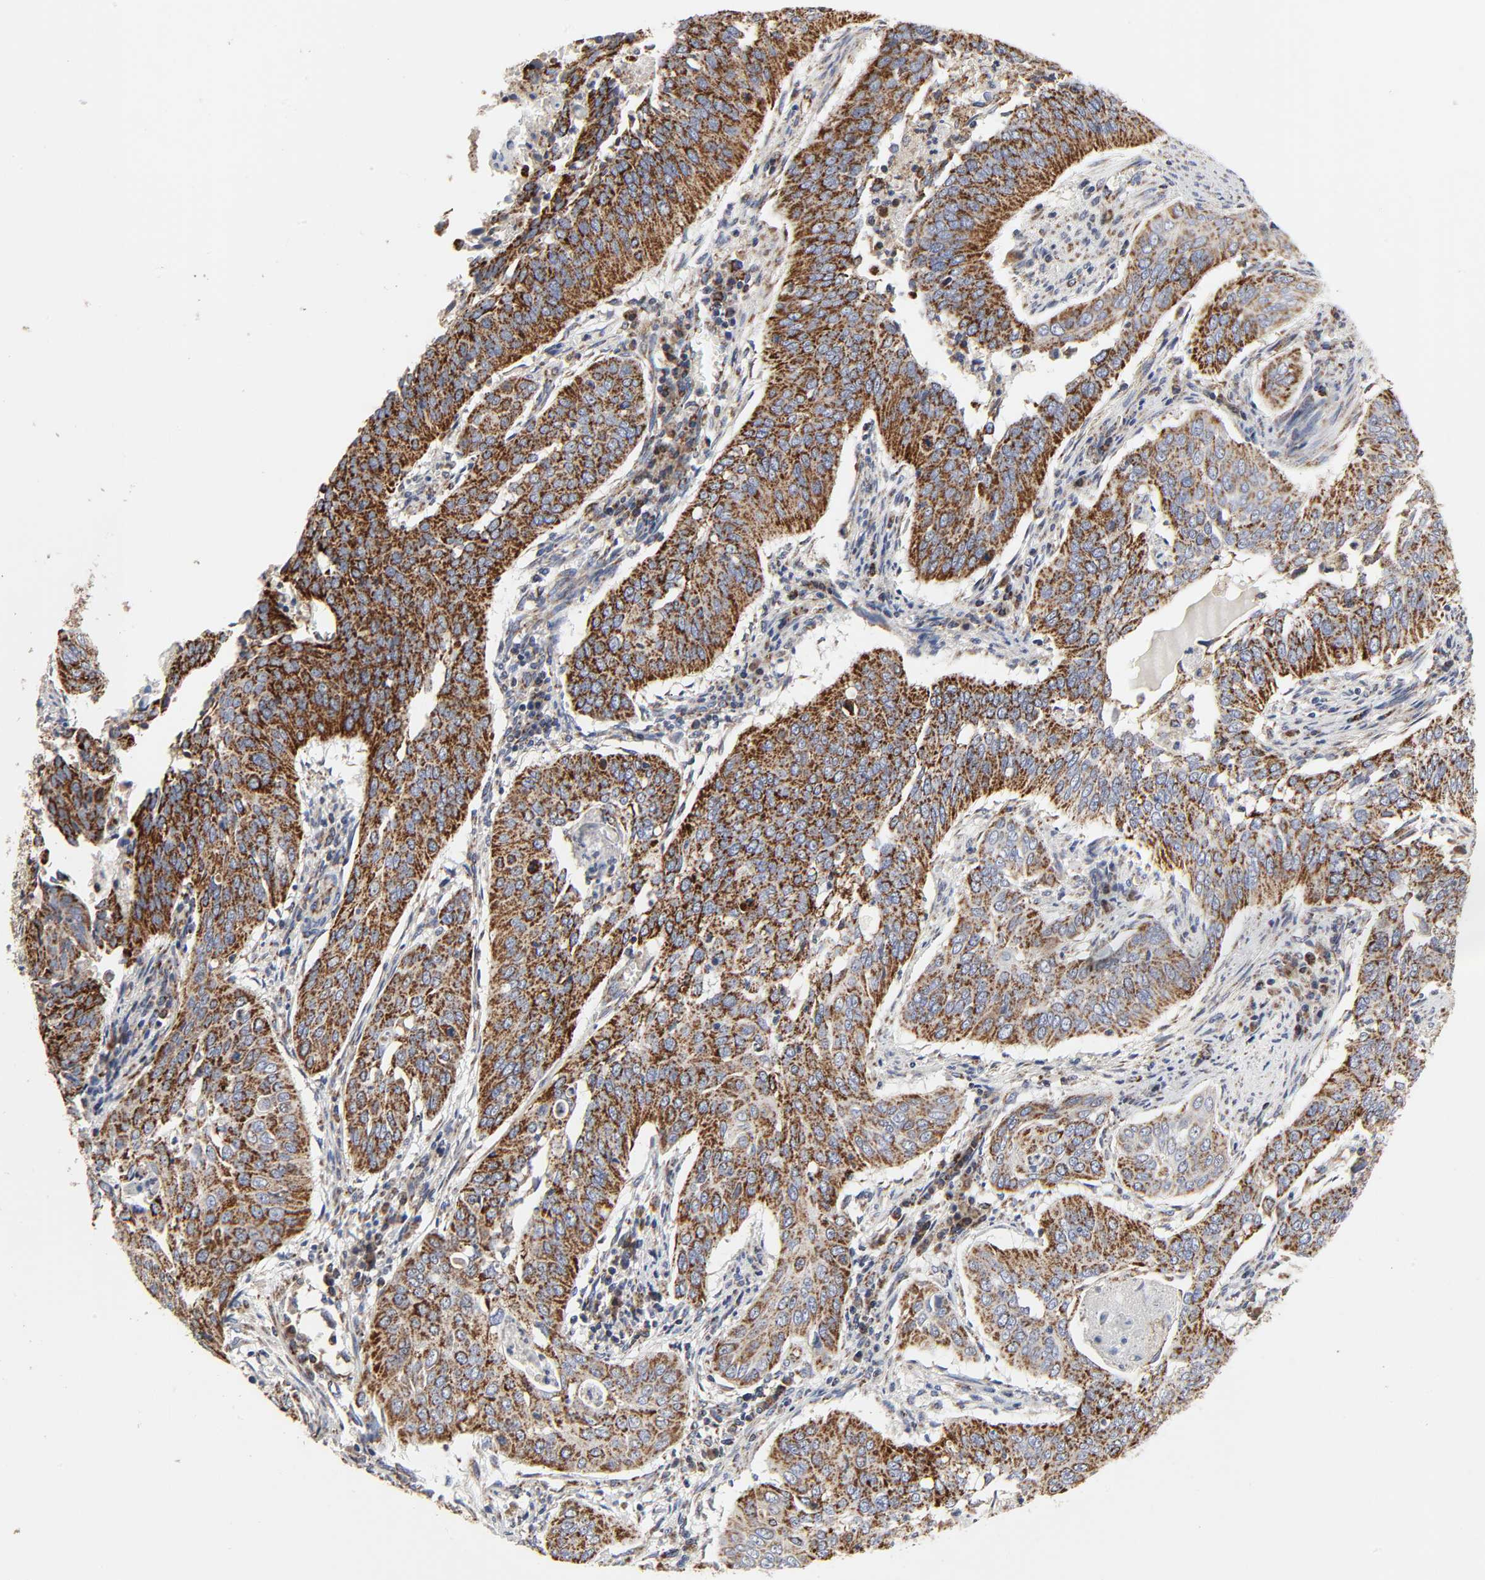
{"staining": {"intensity": "strong", "quantity": ">75%", "location": "cytoplasmic/membranous"}, "tissue": "cervical cancer", "cell_type": "Tumor cells", "image_type": "cancer", "snomed": [{"axis": "morphology", "description": "Squamous cell carcinoma, NOS"}, {"axis": "topography", "description": "Cervix"}], "caption": "There is high levels of strong cytoplasmic/membranous positivity in tumor cells of cervical squamous cell carcinoma, as demonstrated by immunohistochemical staining (brown color).", "gene": "COX6B1", "patient": {"sex": "female", "age": 39}}